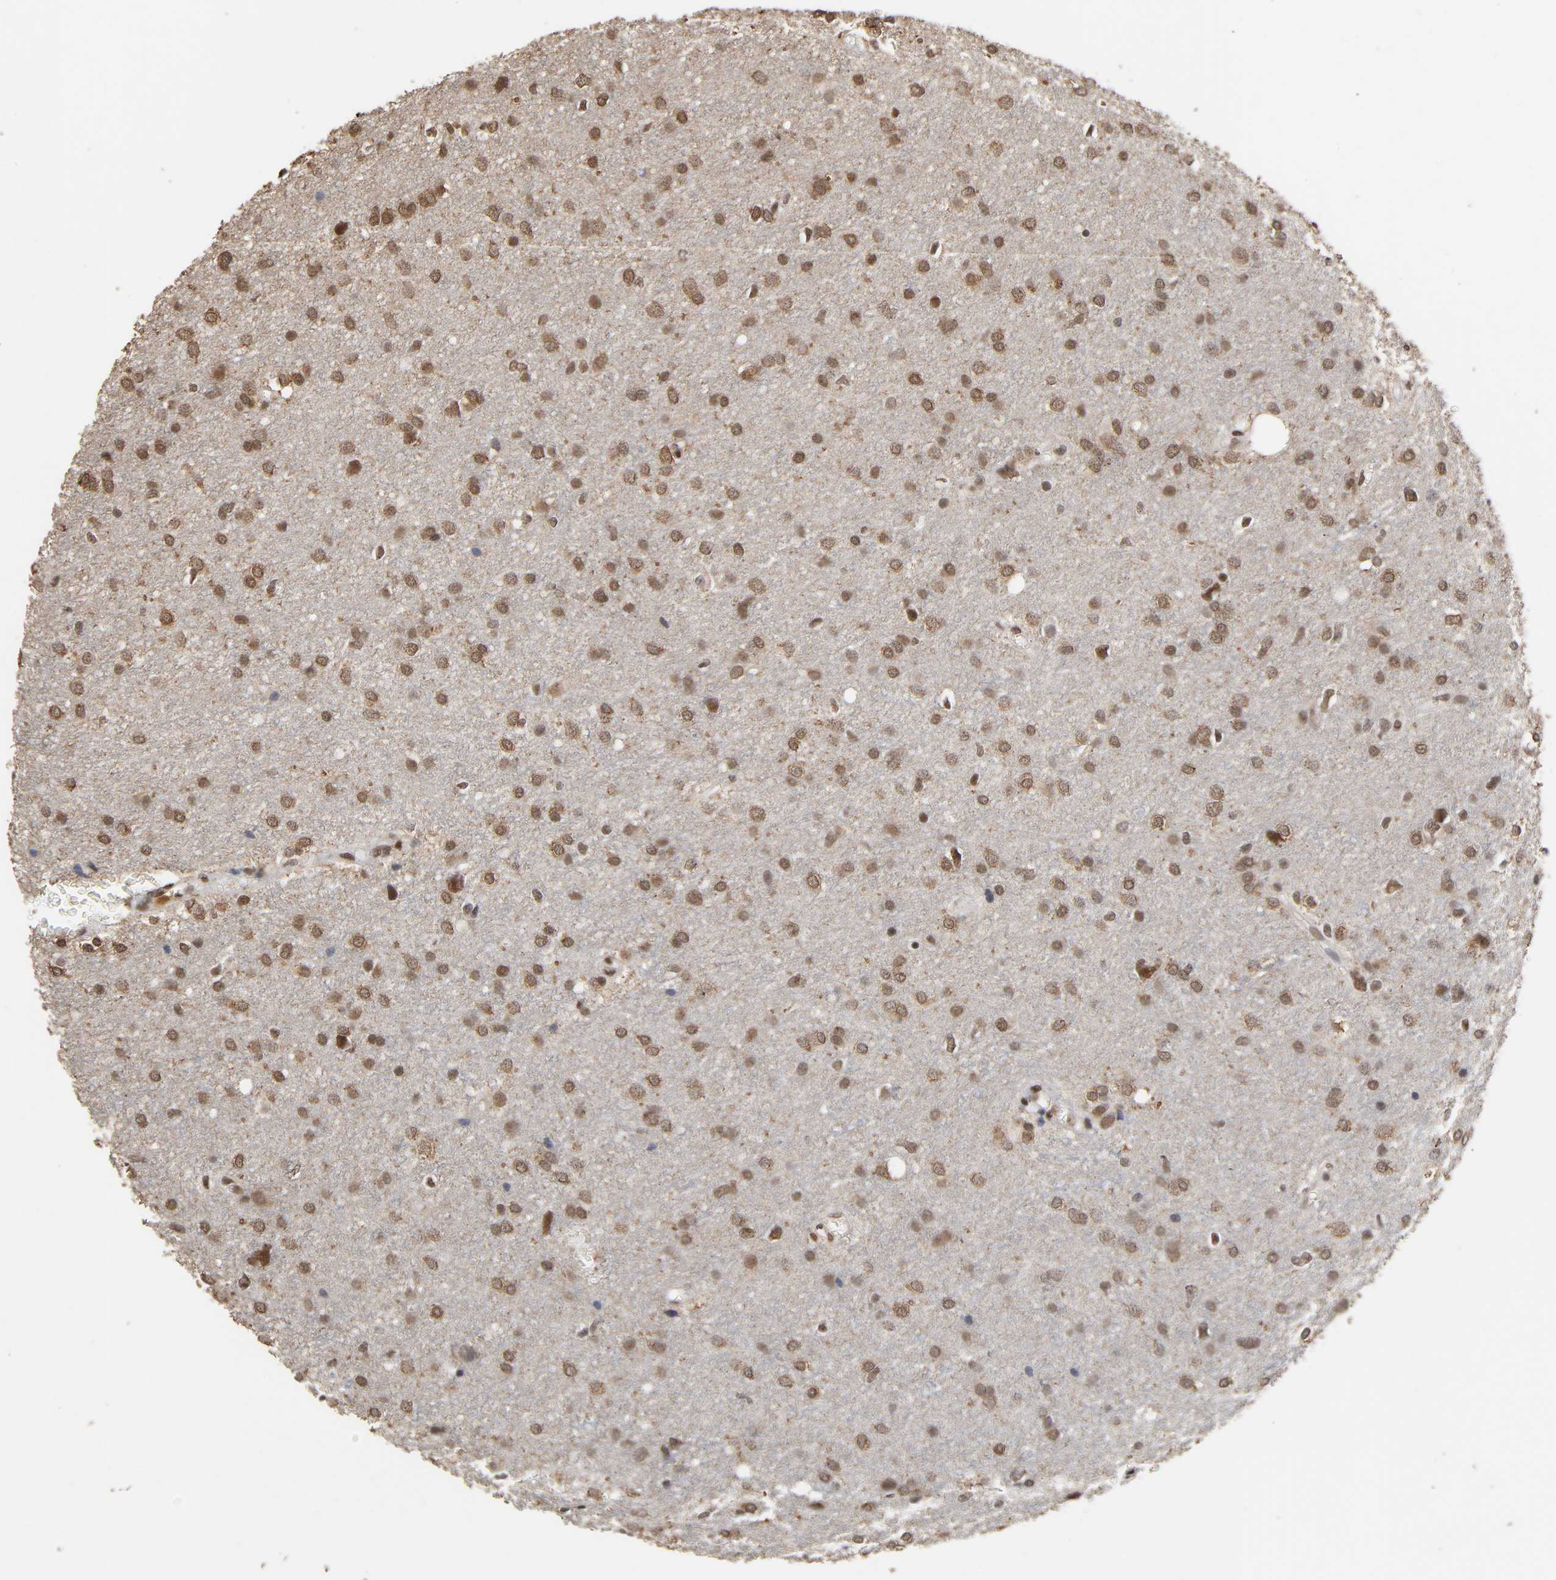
{"staining": {"intensity": "moderate", "quantity": "25%-75%", "location": "cytoplasmic/membranous,nuclear"}, "tissue": "glioma", "cell_type": "Tumor cells", "image_type": "cancer", "snomed": [{"axis": "morphology", "description": "Glioma, malignant, High grade"}, {"axis": "topography", "description": "Brain"}], "caption": "Immunohistochemistry (DAB) staining of human high-grade glioma (malignant) demonstrates moderate cytoplasmic/membranous and nuclear protein staining in approximately 25%-75% of tumor cells. (brown staining indicates protein expression, while blue staining denotes nuclei).", "gene": "ZNF384", "patient": {"sex": "female", "age": 59}}